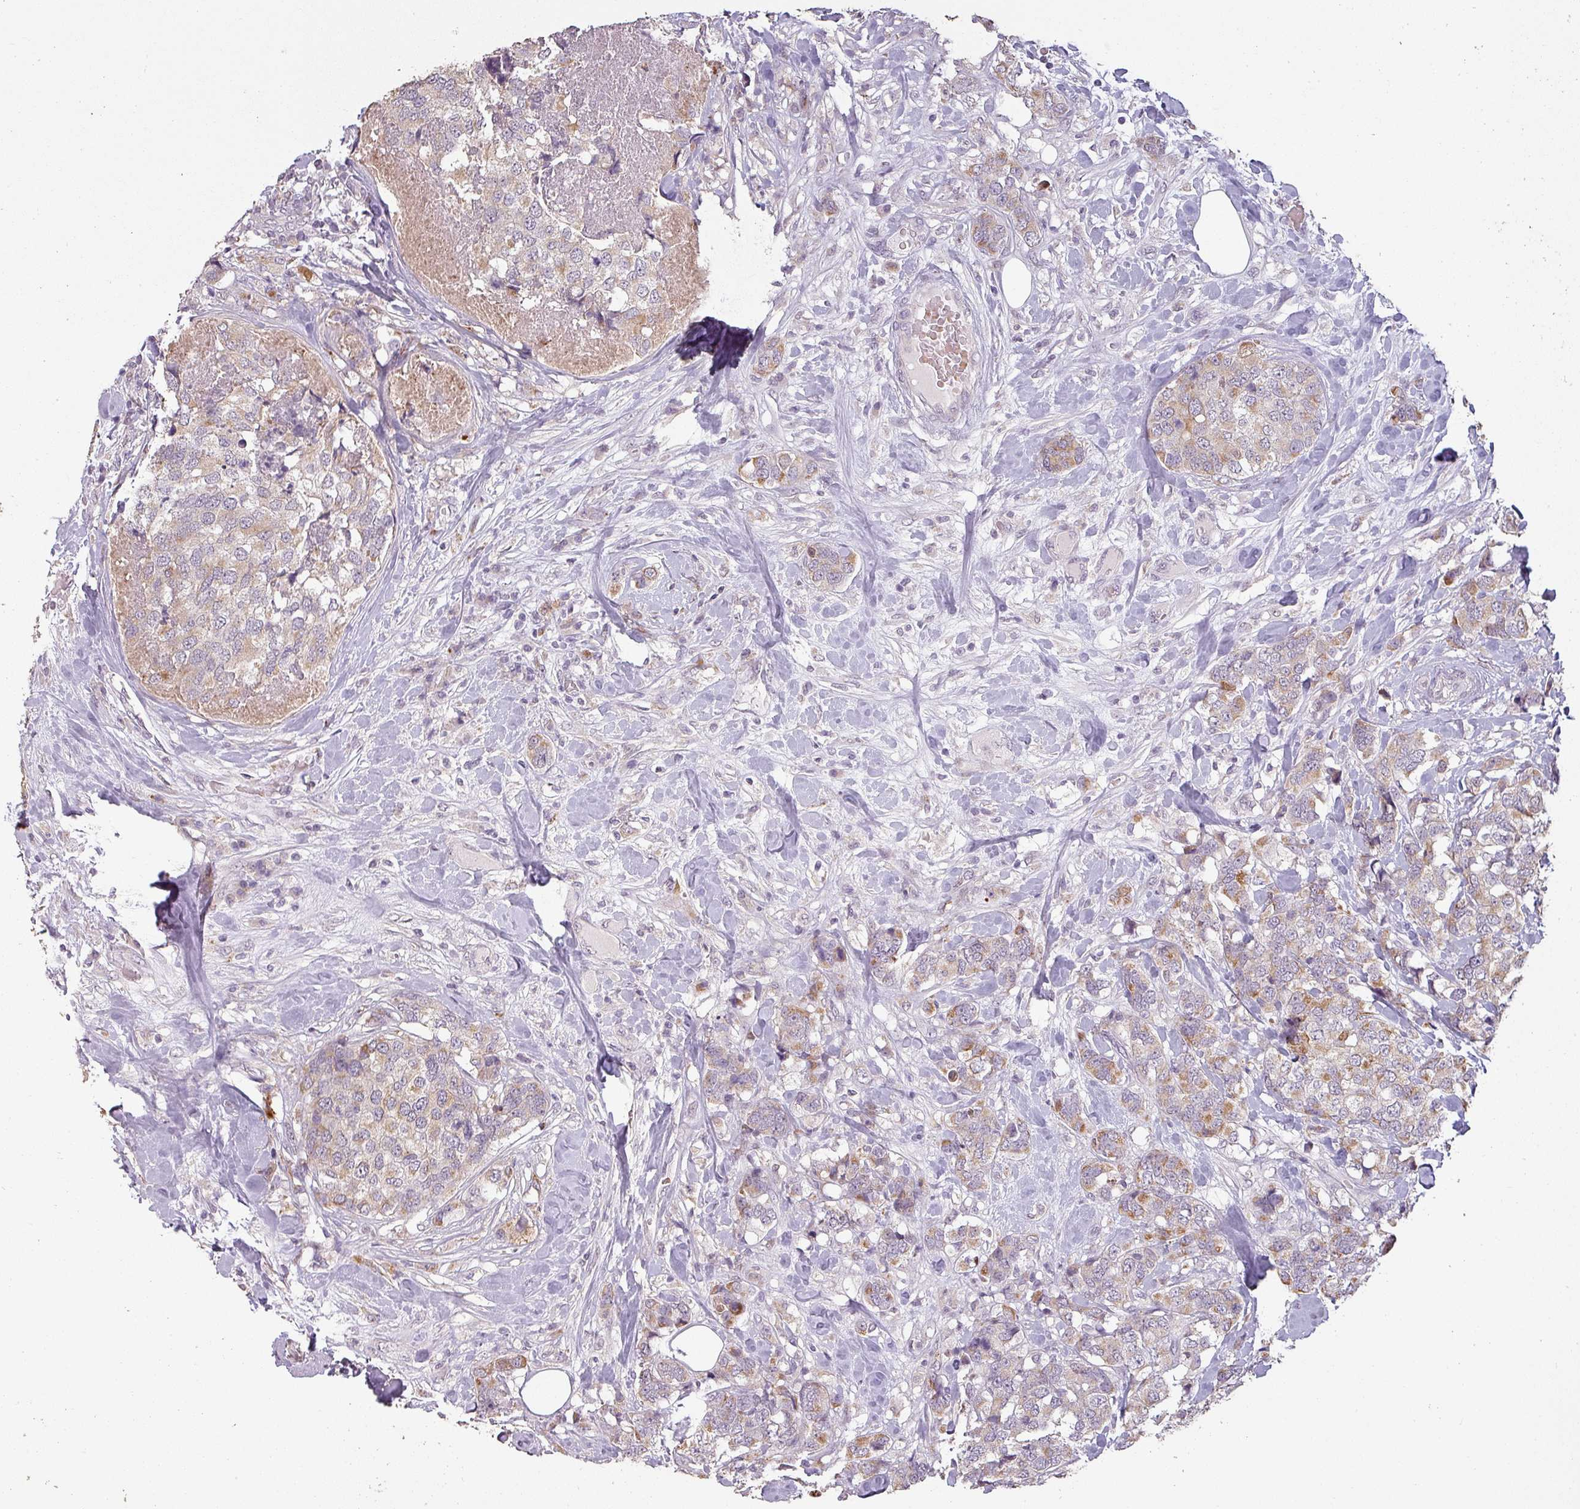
{"staining": {"intensity": "moderate", "quantity": "25%-75%", "location": "cytoplasmic/membranous"}, "tissue": "breast cancer", "cell_type": "Tumor cells", "image_type": "cancer", "snomed": [{"axis": "morphology", "description": "Lobular carcinoma"}, {"axis": "topography", "description": "Breast"}], "caption": "Immunohistochemical staining of human breast lobular carcinoma reveals medium levels of moderate cytoplasmic/membranous staining in approximately 25%-75% of tumor cells.", "gene": "LYPLA1", "patient": {"sex": "female", "age": 59}}